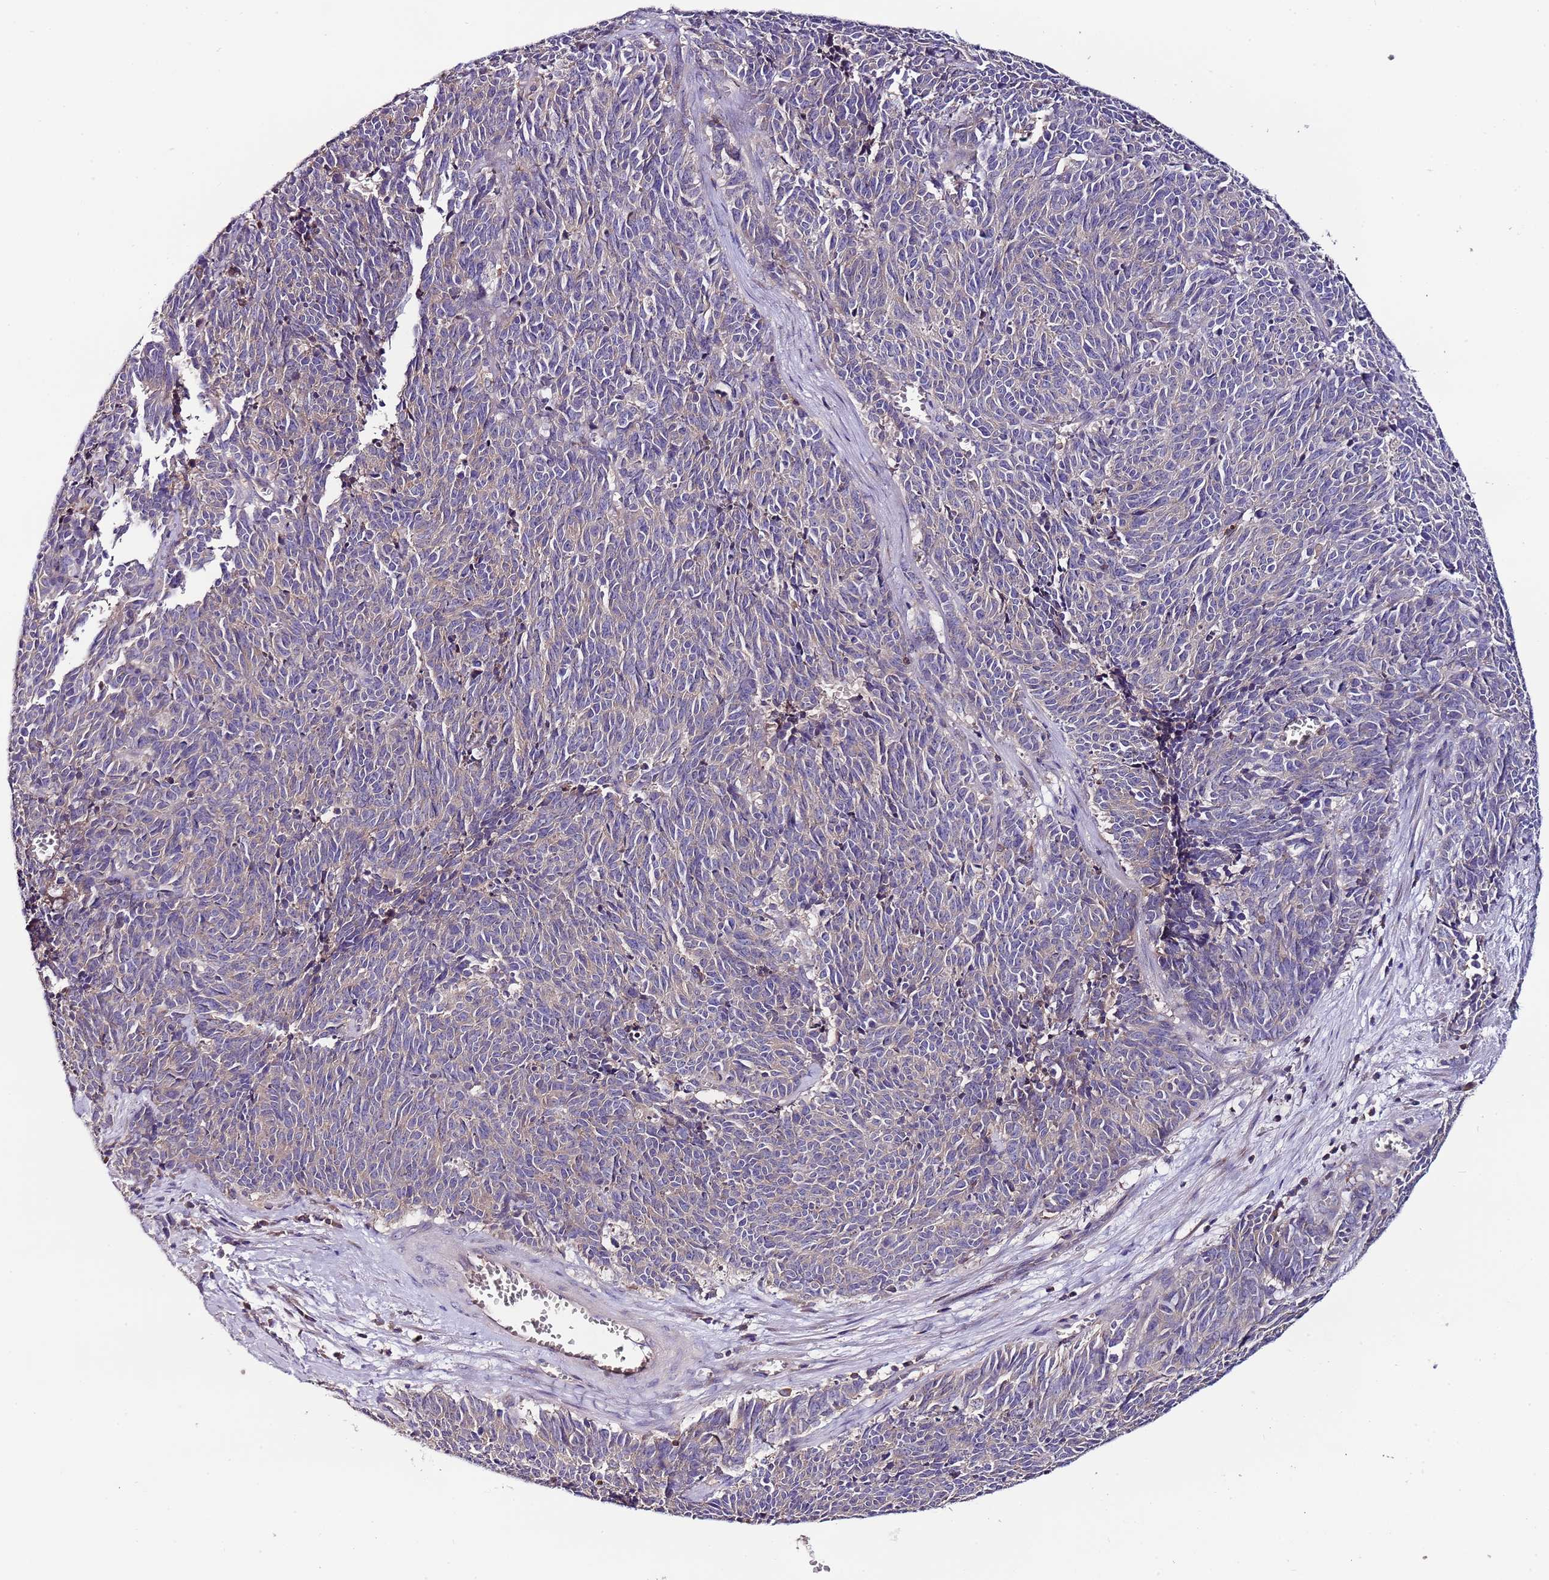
{"staining": {"intensity": "negative", "quantity": "none", "location": "none"}, "tissue": "cervical cancer", "cell_type": "Tumor cells", "image_type": "cancer", "snomed": [{"axis": "morphology", "description": "Squamous cell carcinoma, NOS"}, {"axis": "topography", "description": "Cervix"}], "caption": "This histopathology image is of squamous cell carcinoma (cervical) stained with immunohistochemistry (IHC) to label a protein in brown with the nuclei are counter-stained blue. There is no staining in tumor cells. (DAB (3,3'-diaminobenzidine) immunohistochemistry, high magnification).", "gene": "IGIP", "patient": {"sex": "female", "age": 29}}